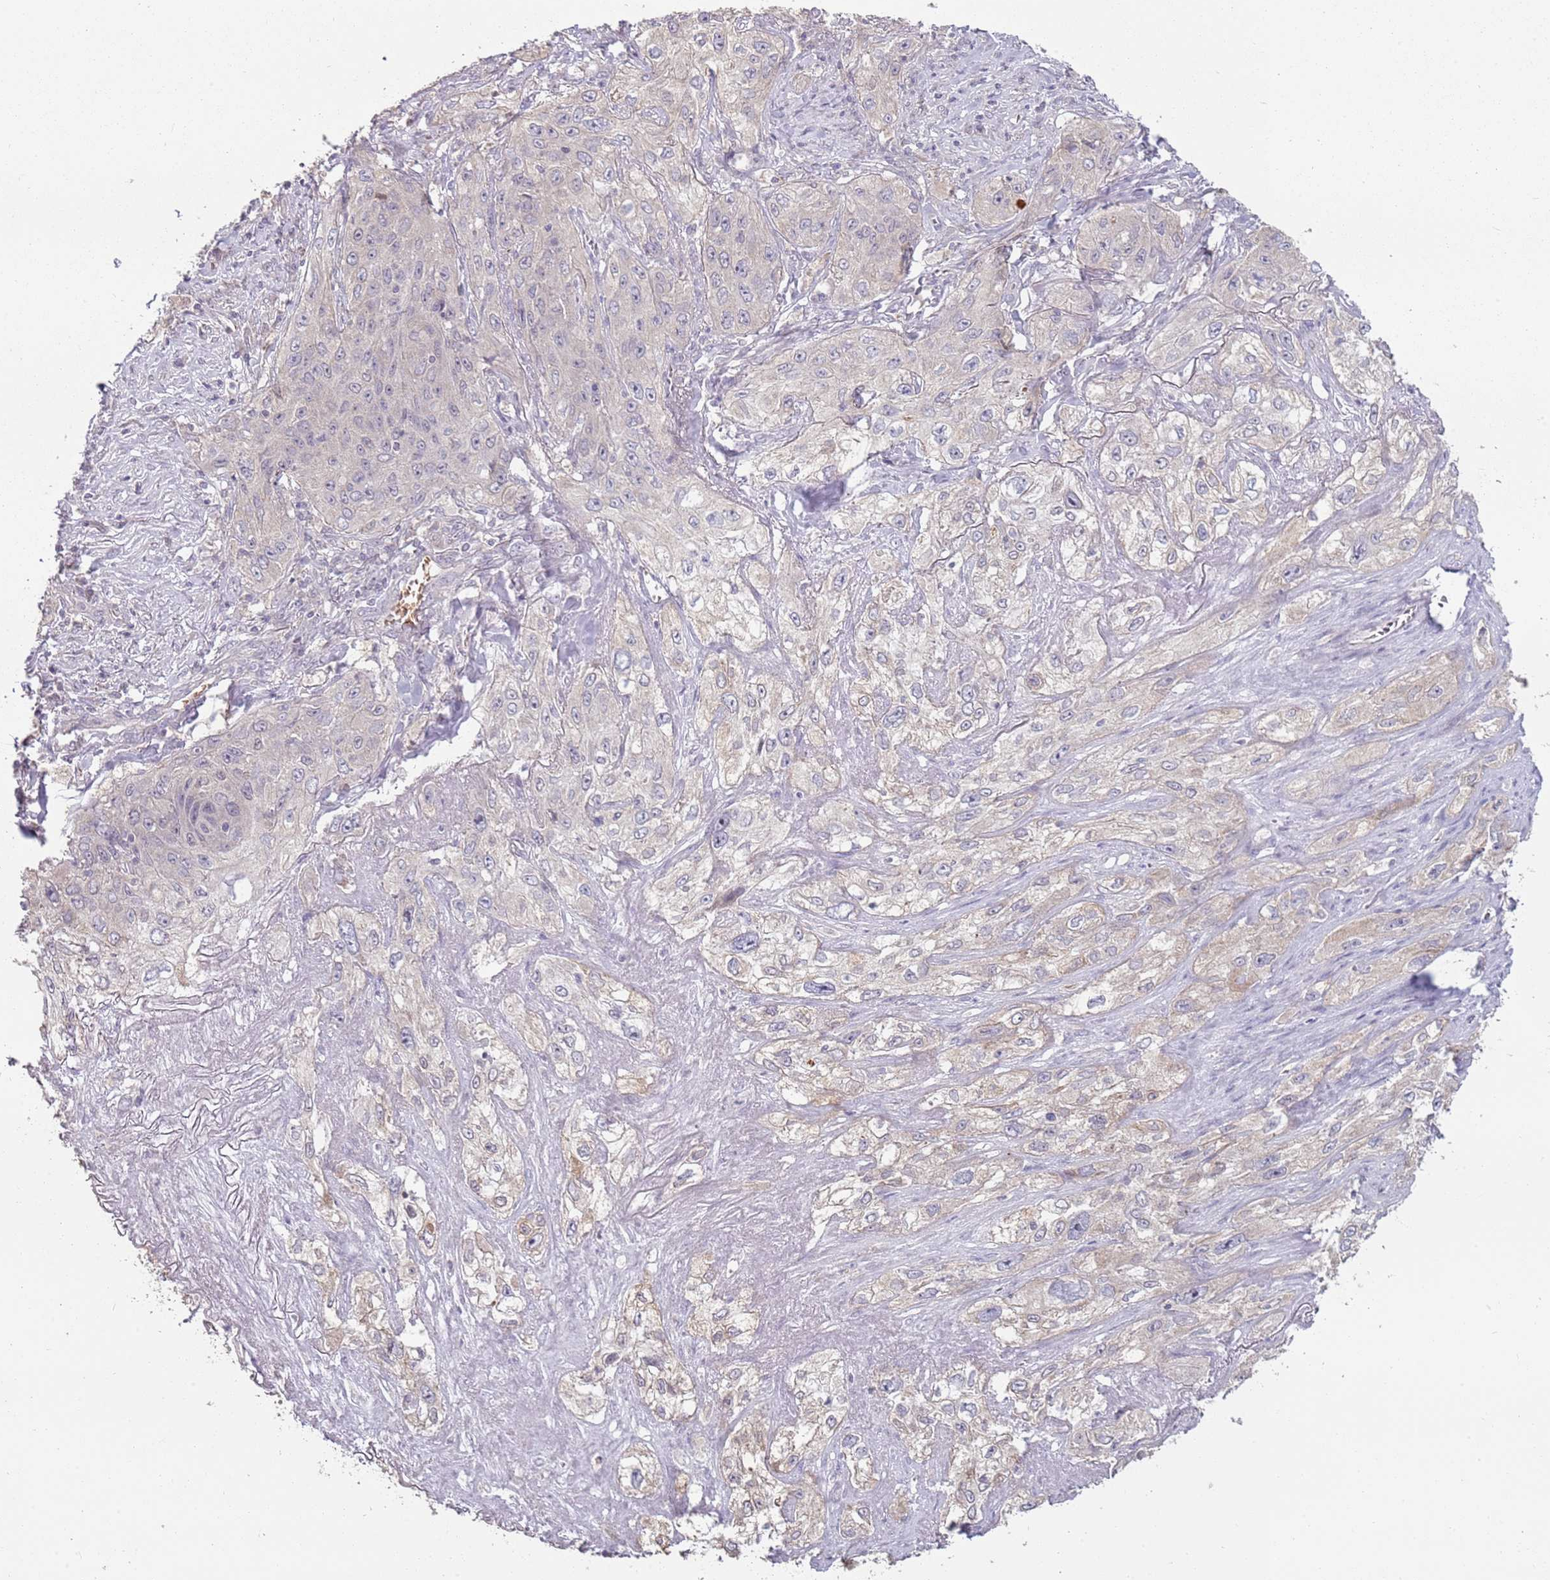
{"staining": {"intensity": "negative", "quantity": "none", "location": "none"}, "tissue": "lung cancer", "cell_type": "Tumor cells", "image_type": "cancer", "snomed": [{"axis": "morphology", "description": "Squamous cell carcinoma, NOS"}, {"axis": "topography", "description": "Lung"}], "caption": "Tumor cells show no significant expression in lung cancer.", "gene": "TEKT4", "patient": {"sex": "female", "age": 69}}